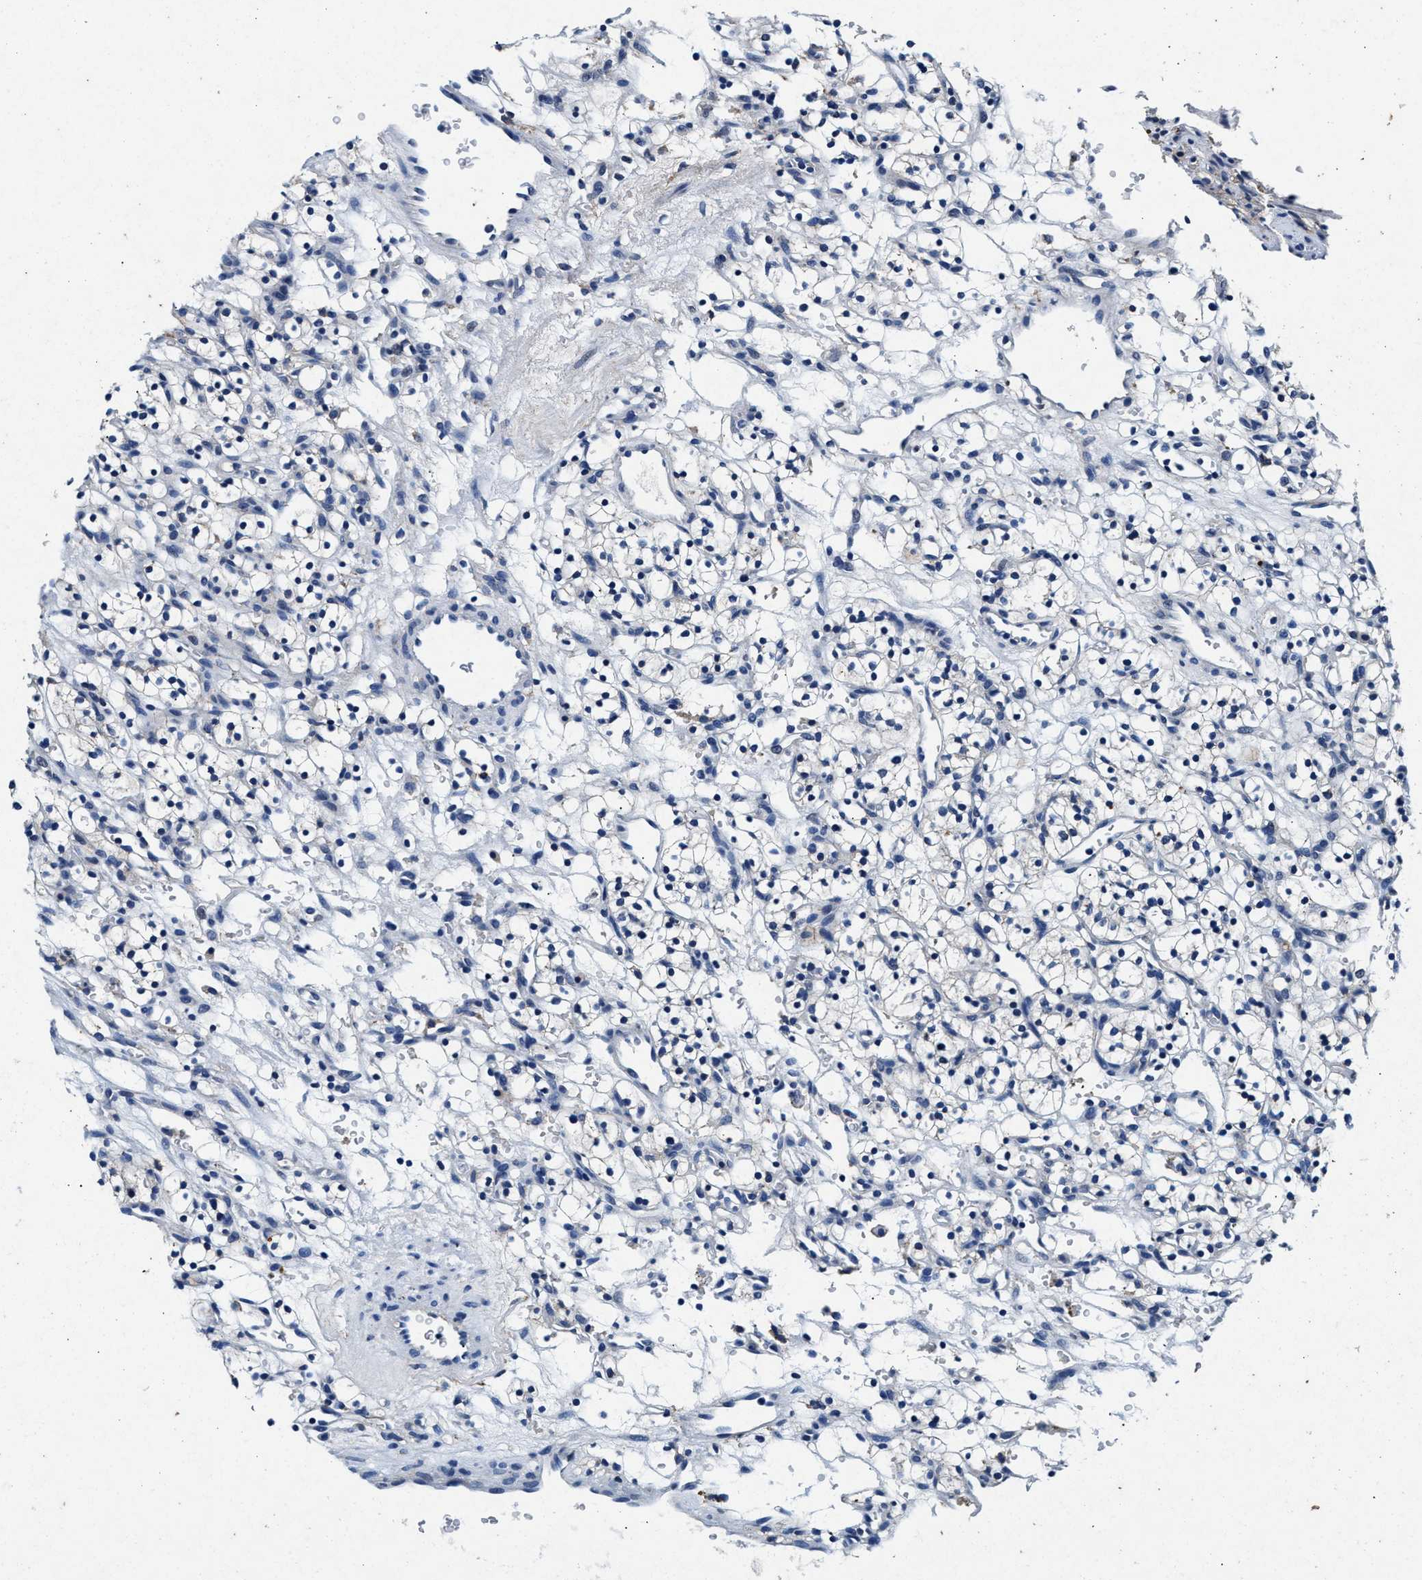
{"staining": {"intensity": "negative", "quantity": "none", "location": "none"}, "tissue": "renal cancer", "cell_type": "Tumor cells", "image_type": "cancer", "snomed": [{"axis": "morphology", "description": "Adenocarcinoma, NOS"}, {"axis": "topography", "description": "Kidney"}], "caption": "Adenocarcinoma (renal) was stained to show a protein in brown. There is no significant expression in tumor cells.", "gene": "SLC8A1", "patient": {"sex": "female", "age": 57}}